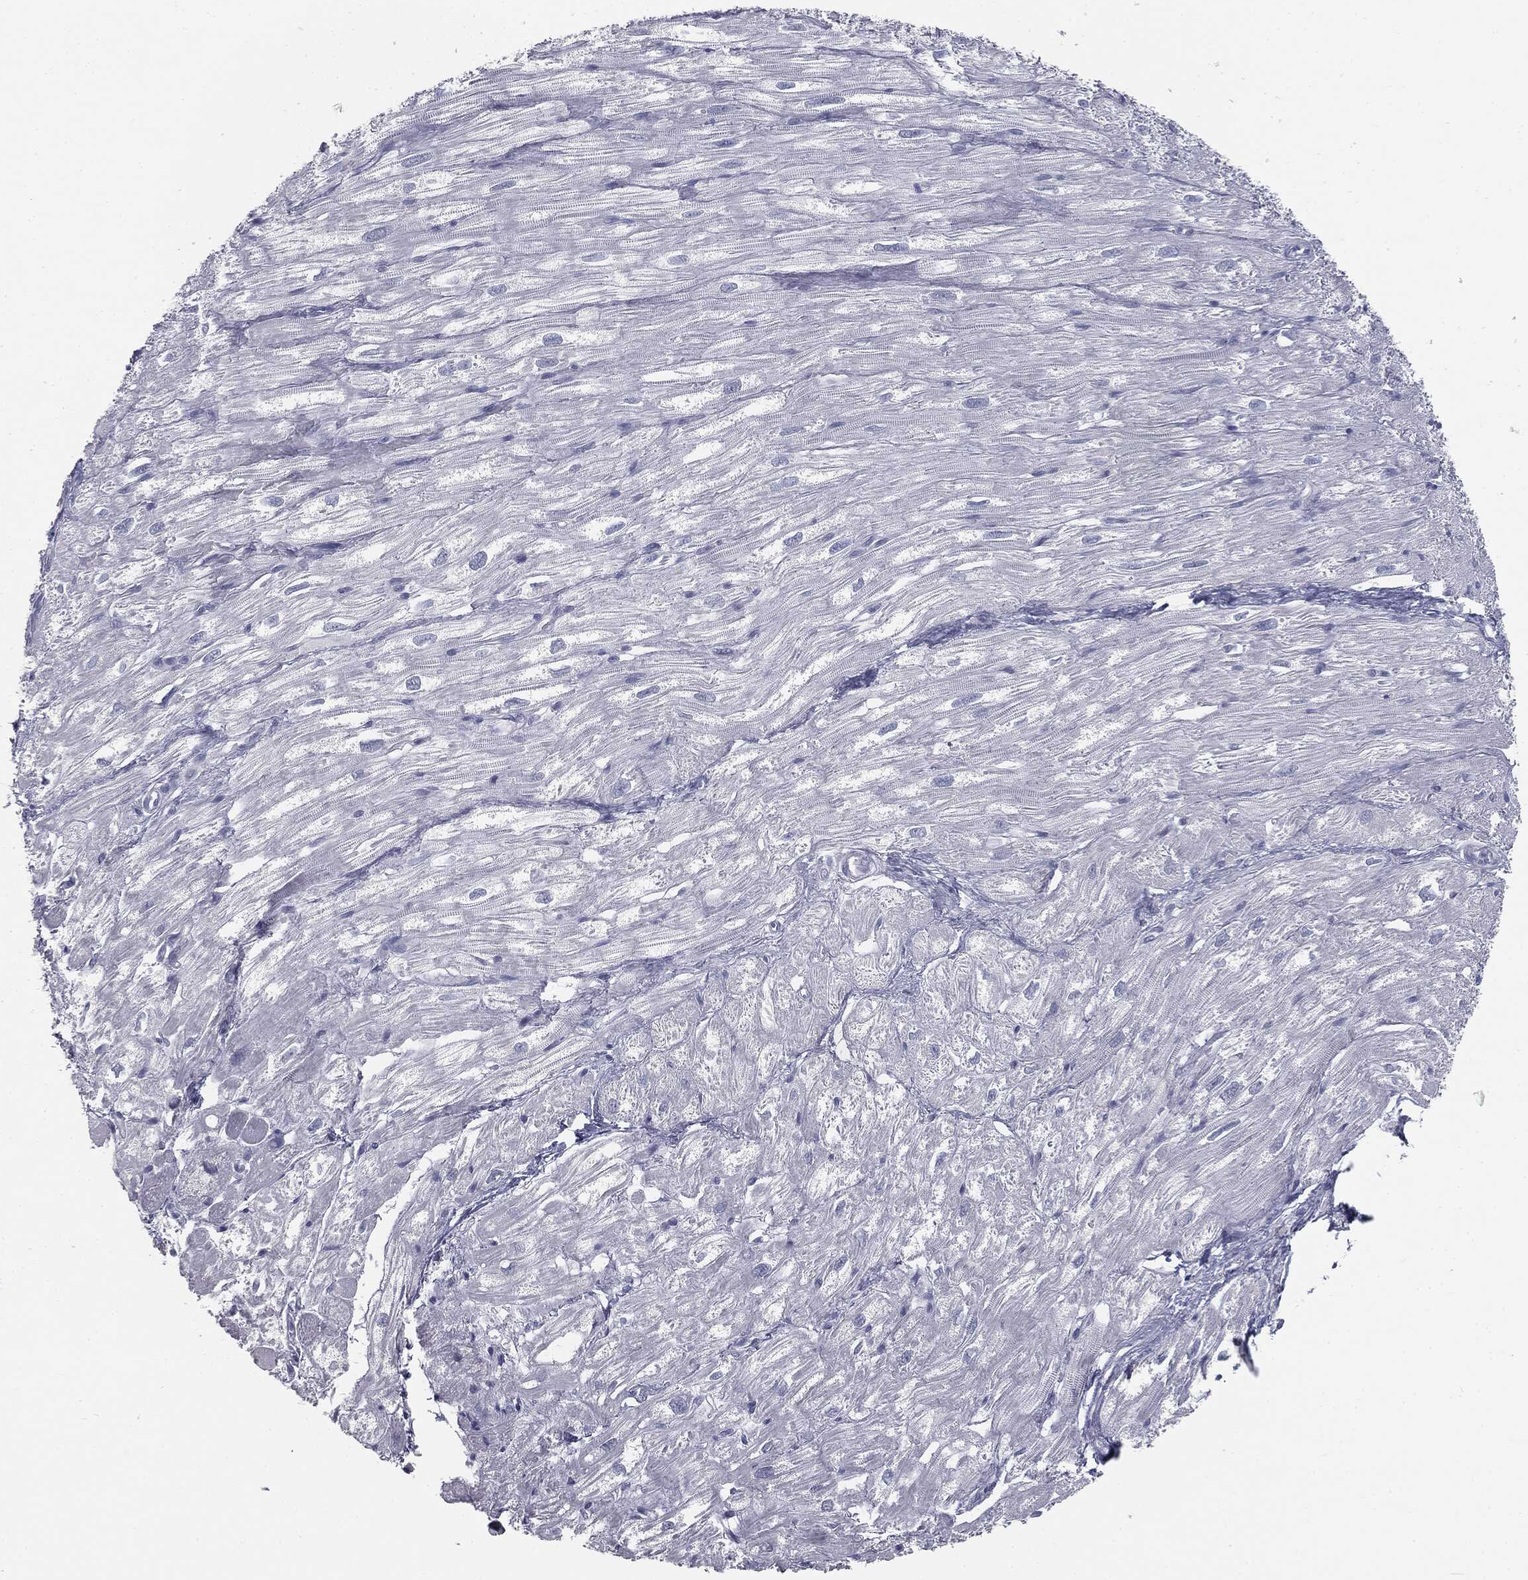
{"staining": {"intensity": "negative", "quantity": "none", "location": "none"}, "tissue": "heart muscle", "cell_type": "Cardiomyocytes", "image_type": "normal", "snomed": [{"axis": "morphology", "description": "Normal tissue, NOS"}, {"axis": "topography", "description": "Heart"}], "caption": "Immunohistochemistry histopathology image of normal heart muscle stained for a protein (brown), which exhibits no positivity in cardiomyocytes. (DAB (3,3'-diaminobenzidine) IHC visualized using brightfield microscopy, high magnification).", "gene": "TPO", "patient": {"sex": "male", "age": 62}}